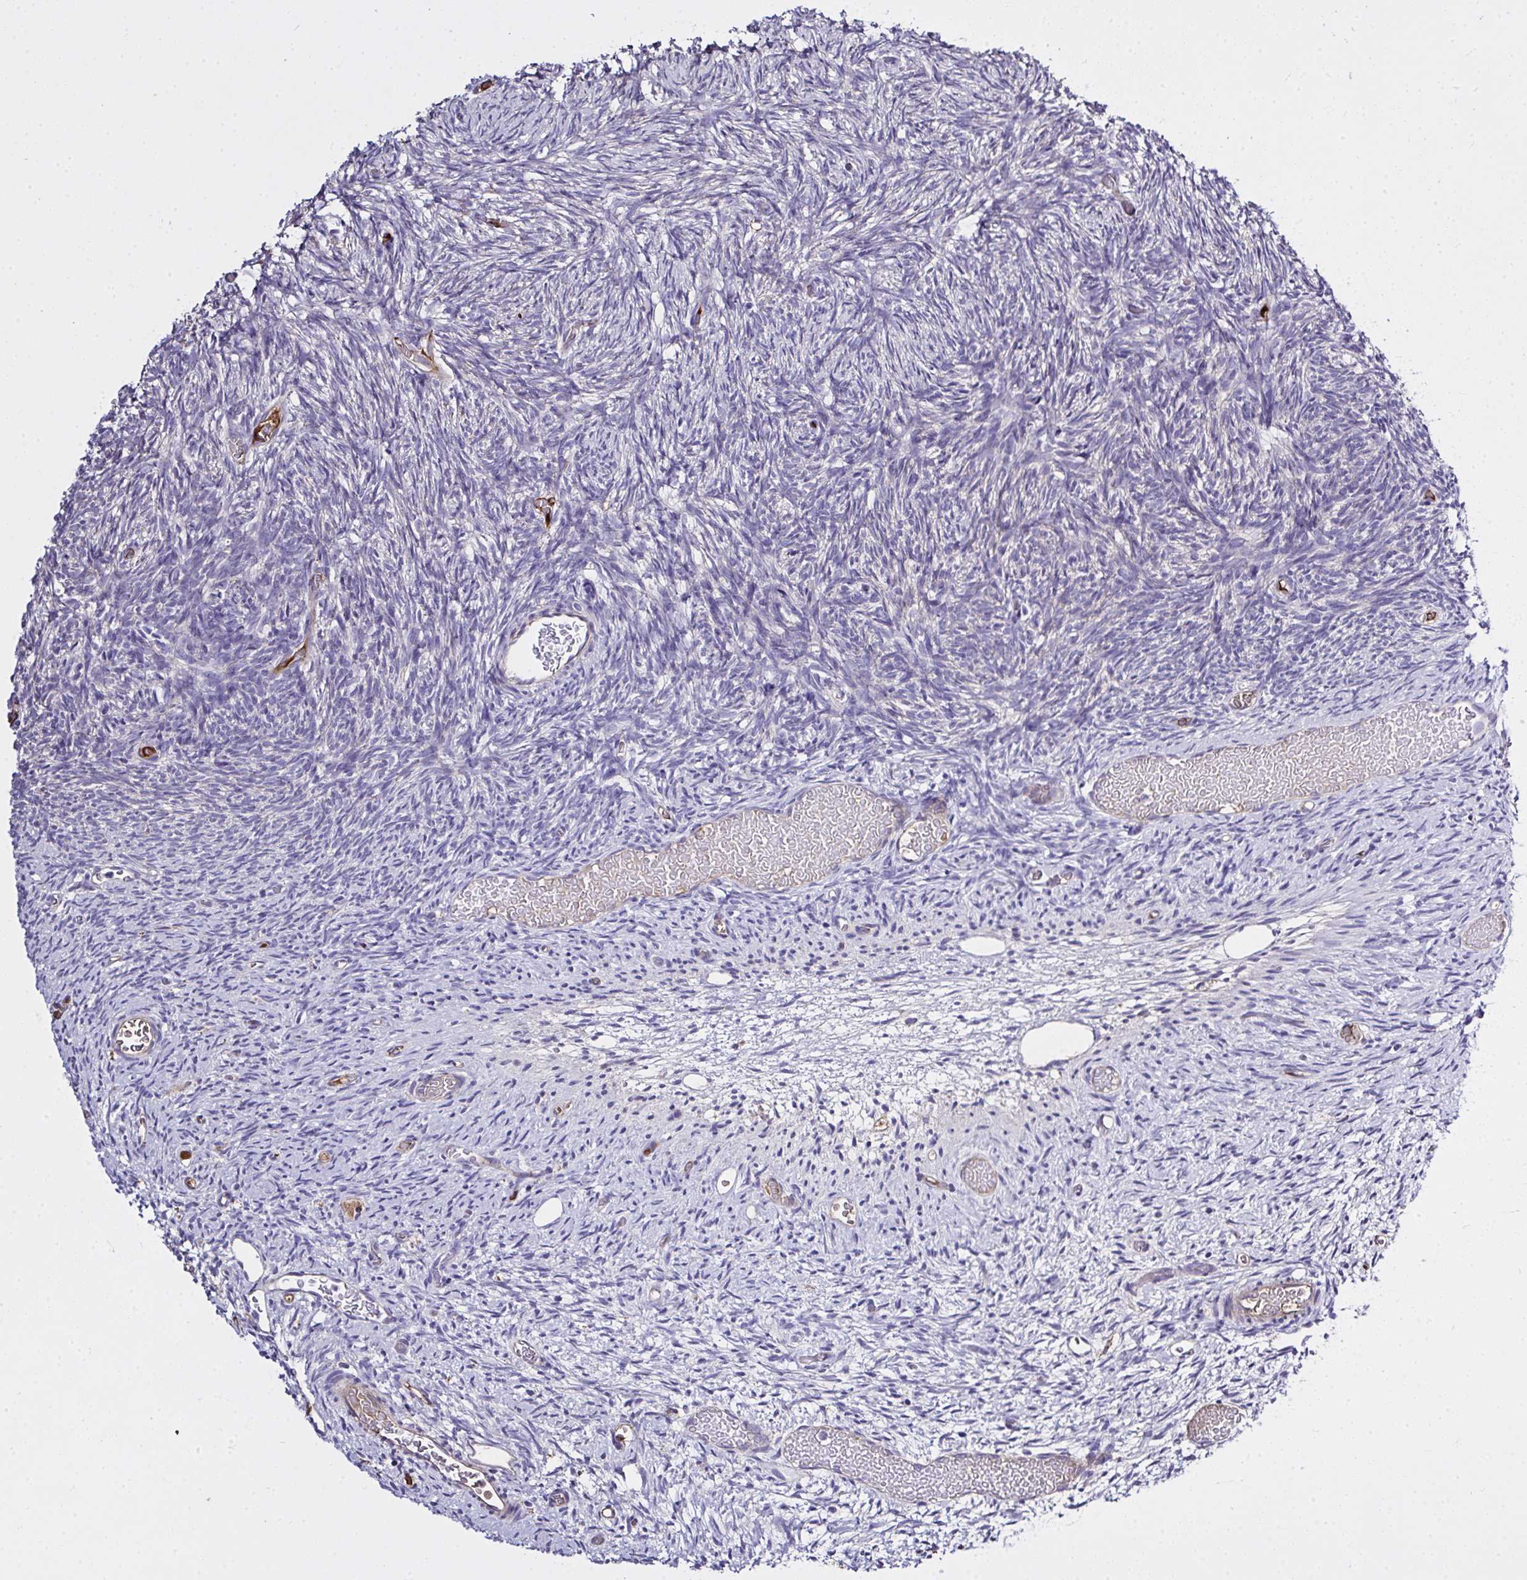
{"staining": {"intensity": "negative", "quantity": "none", "location": "none"}, "tissue": "ovary", "cell_type": "Follicle cells", "image_type": "normal", "snomed": [{"axis": "morphology", "description": "Normal tissue, NOS"}, {"axis": "topography", "description": "Ovary"}], "caption": "High magnification brightfield microscopy of benign ovary stained with DAB (3,3'-diaminobenzidine) (brown) and counterstained with hematoxylin (blue): follicle cells show no significant positivity. (DAB (3,3'-diaminobenzidine) IHC, high magnification).", "gene": "ZNF813", "patient": {"sex": "female", "age": 39}}